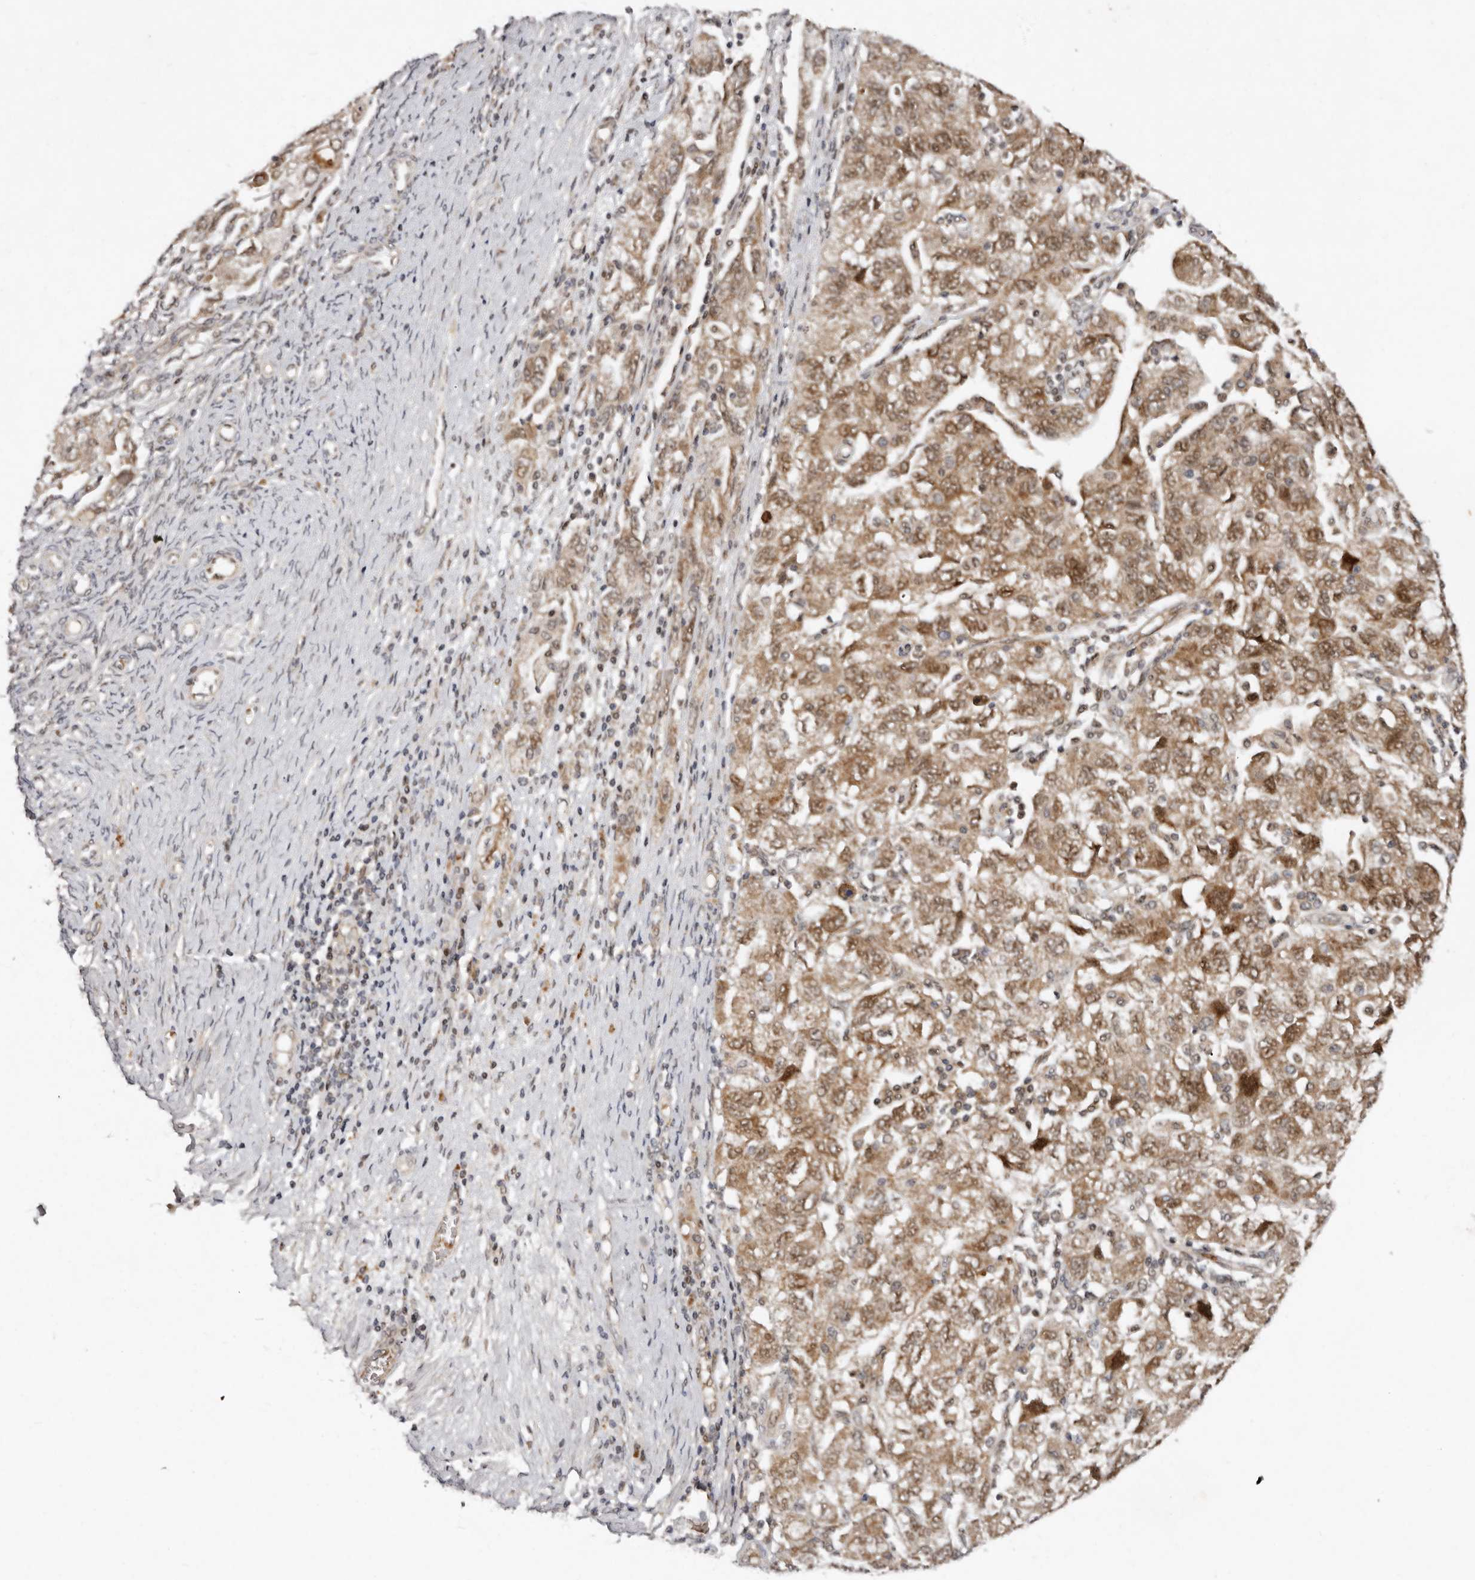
{"staining": {"intensity": "moderate", "quantity": ">75%", "location": "cytoplasmic/membranous"}, "tissue": "ovarian cancer", "cell_type": "Tumor cells", "image_type": "cancer", "snomed": [{"axis": "morphology", "description": "Carcinoma, NOS"}, {"axis": "morphology", "description": "Cystadenocarcinoma, serous, NOS"}, {"axis": "topography", "description": "Ovary"}], "caption": "A brown stain labels moderate cytoplasmic/membranous expression of a protein in human serous cystadenocarcinoma (ovarian) tumor cells.", "gene": "ABL1", "patient": {"sex": "female", "age": 69}}